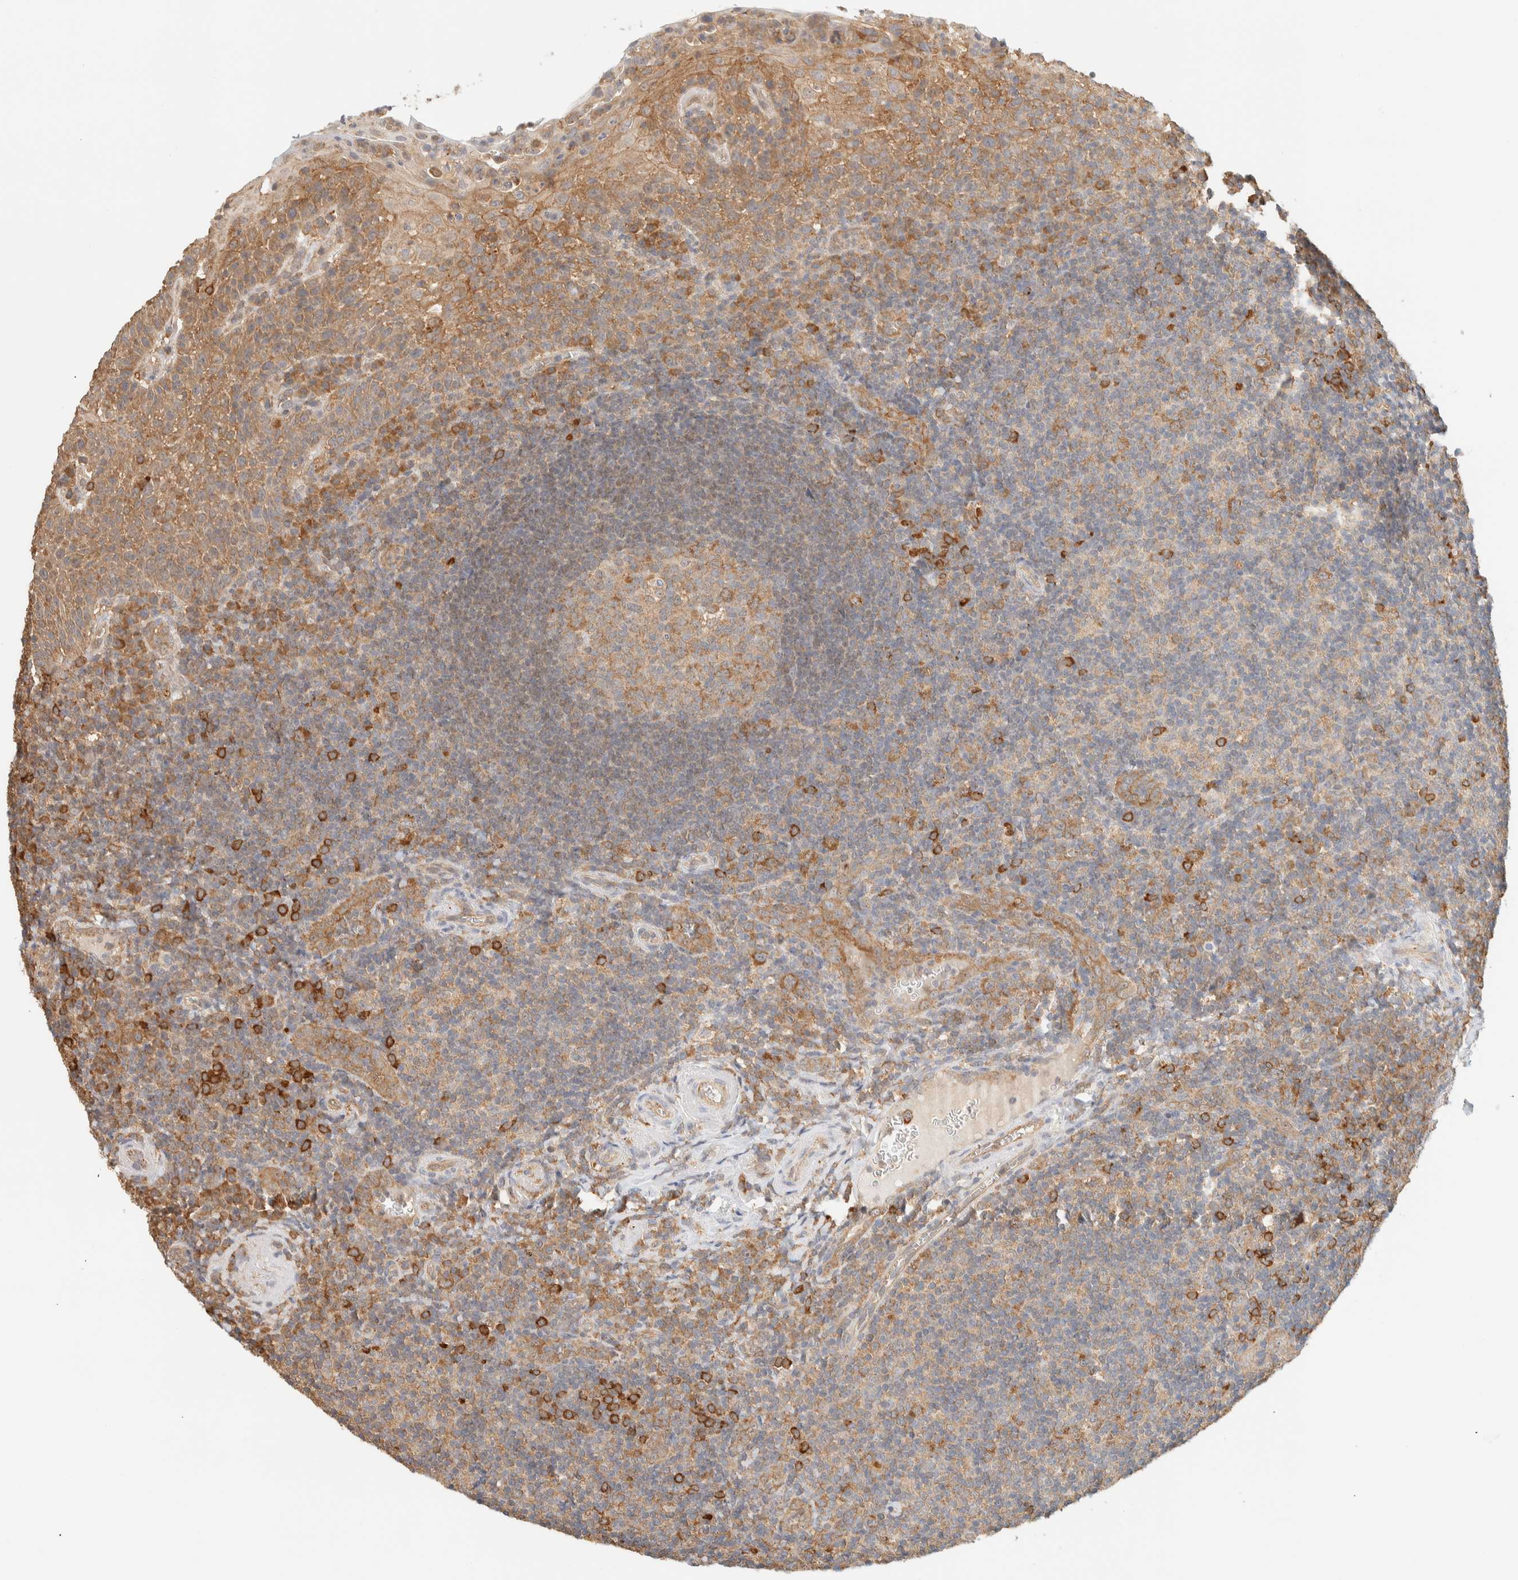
{"staining": {"intensity": "moderate", "quantity": ">75%", "location": "cytoplasmic/membranous"}, "tissue": "tonsil", "cell_type": "Germinal center cells", "image_type": "normal", "snomed": [{"axis": "morphology", "description": "Normal tissue, NOS"}, {"axis": "topography", "description": "Tonsil"}], "caption": "Protein positivity by IHC reveals moderate cytoplasmic/membranous positivity in about >75% of germinal center cells in normal tonsil.", "gene": "TBC1D8B", "patient": {"sex": "male", "age": 37}}